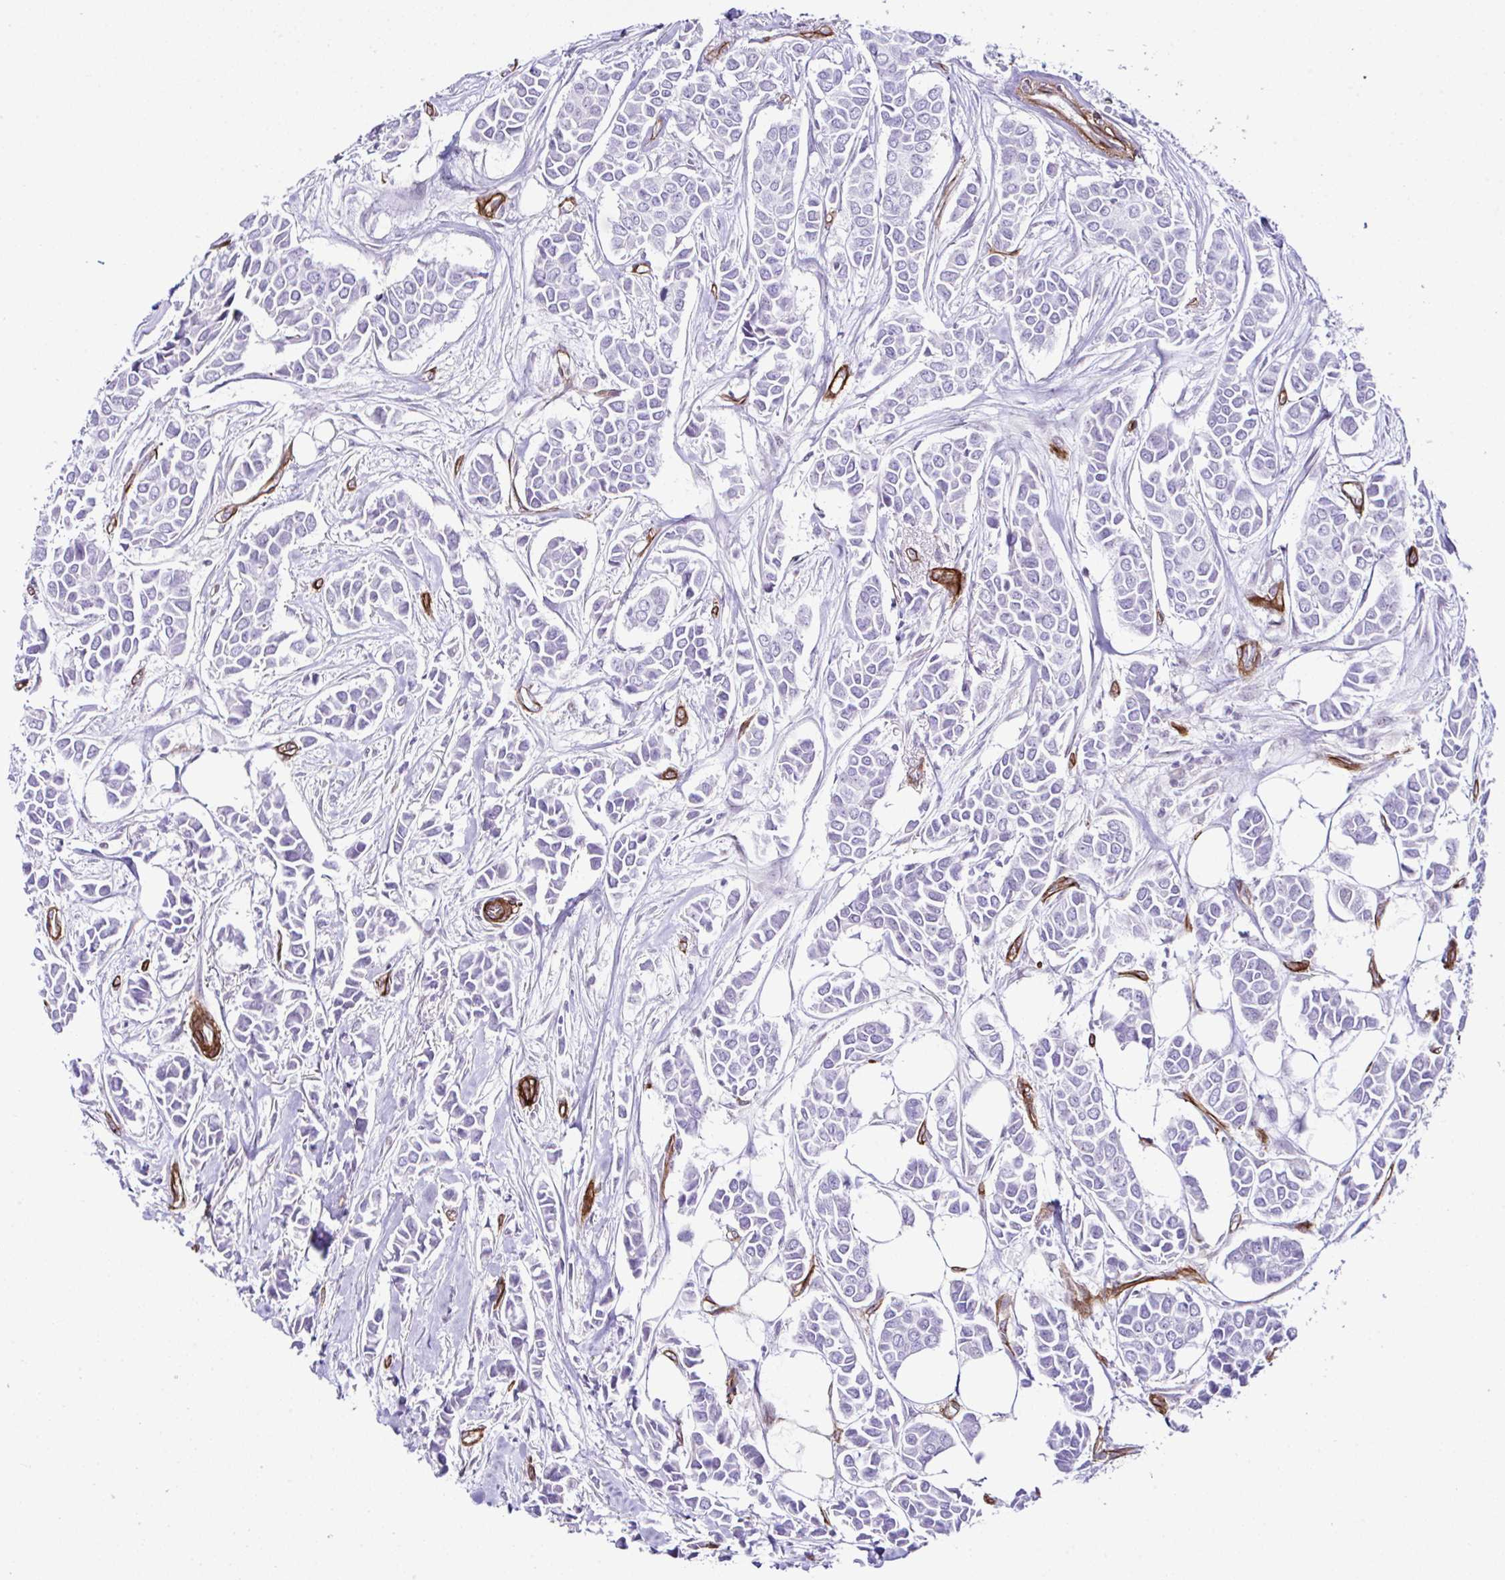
{"staining": {"intensity": "negative", "quantity": "none", "location": "none"}, "tissue": "breast cancer", "cell_type": "Tumor cells", "image_type": "cancer", "snomed": [{"axis": "morphology", "description": "Duct carcinoma"}, {"axis": "topography", "description": "Breast"}], "caption": "Immunohistochemistry histopathology image of breast cancer (infiltrating ductal carcinoma) stained for a protein (brown), which reveals no expression in tumor cells.", "gene": "FBXO34", "patient": {"sex": "female", "age": 84}}